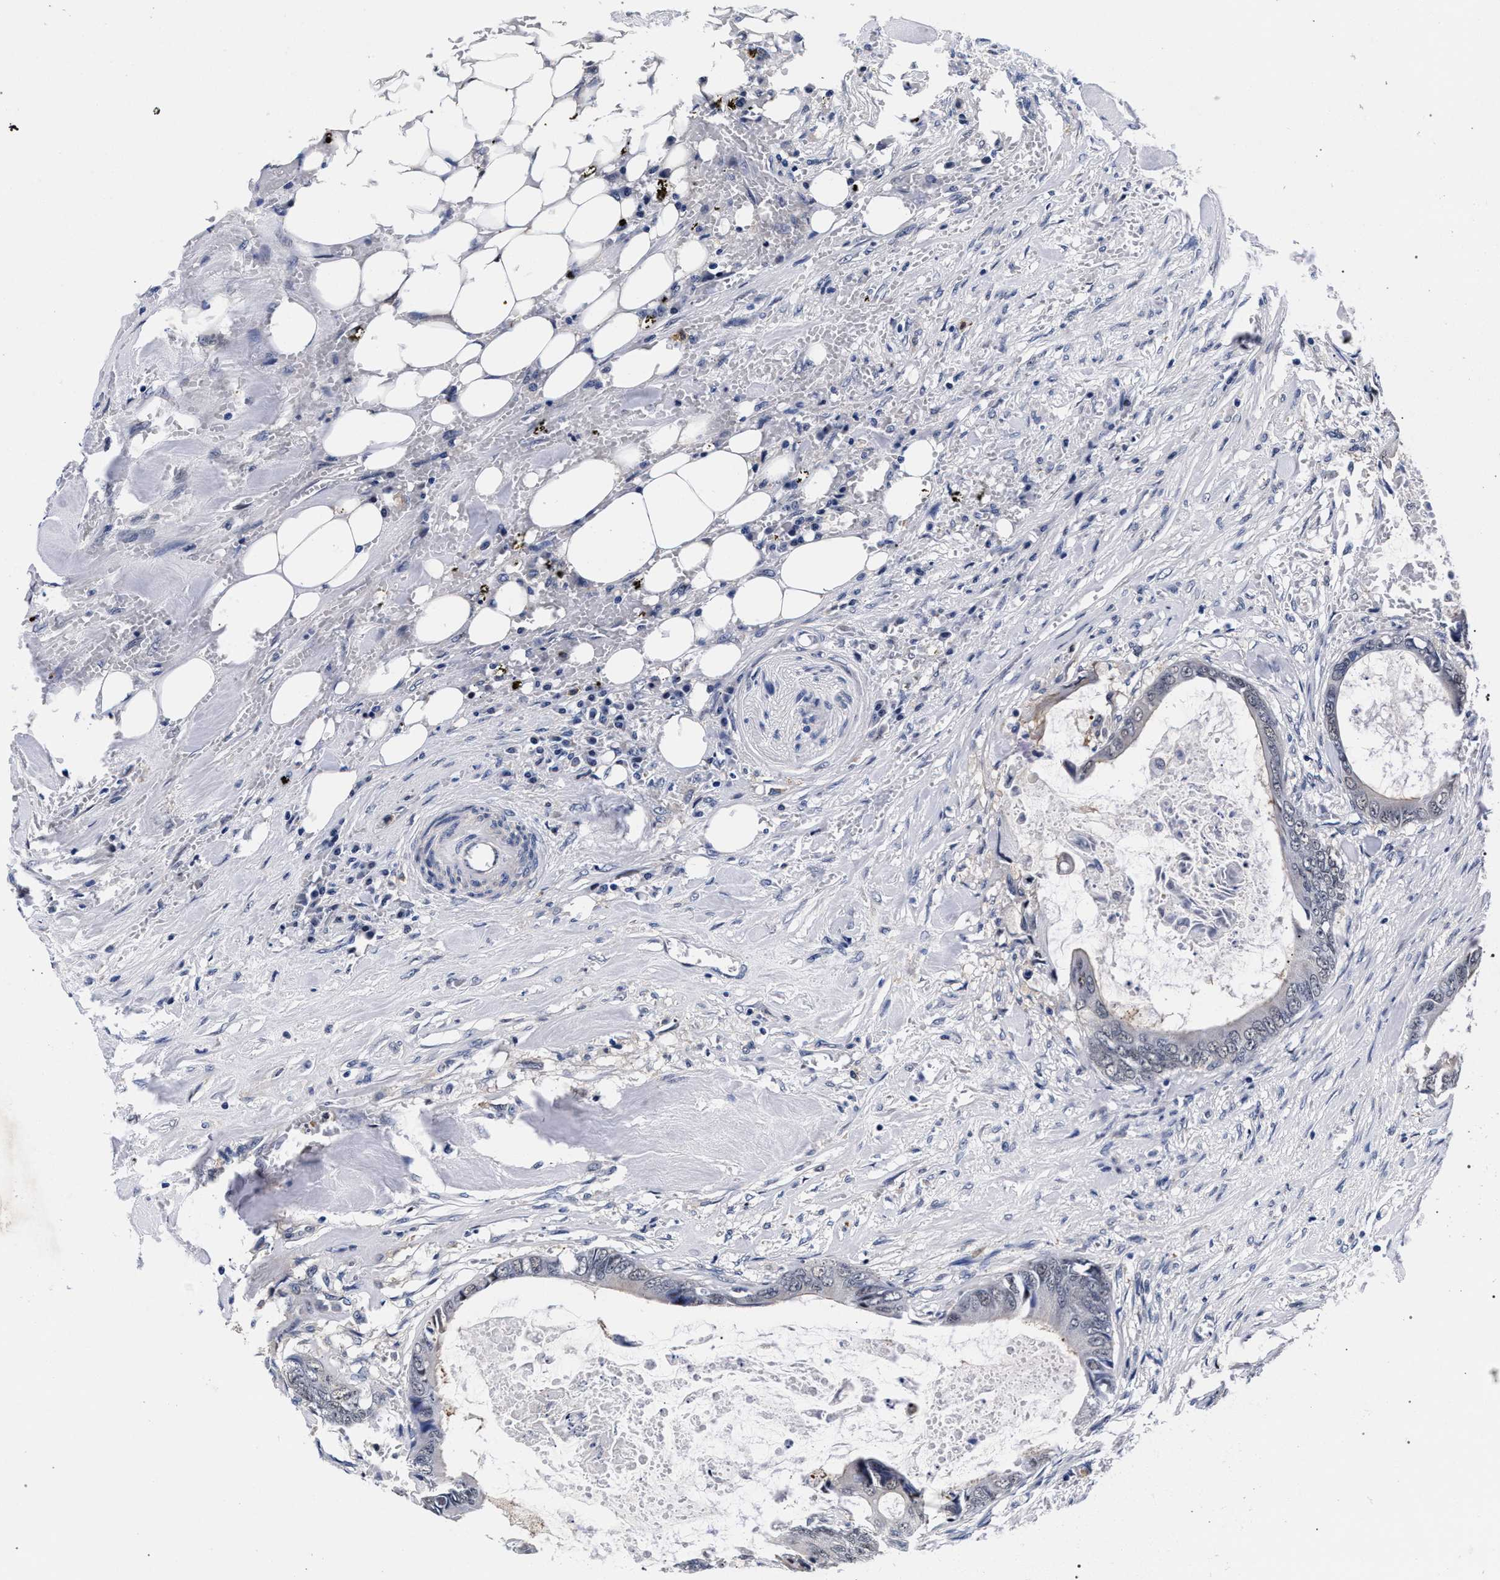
{"staining": {"intensity": "weak", "quantity": "<25%", "location": "nuclear"}, "tissue": "colorectal cancer", "cell_type": "Tumor cells", "image_type": "cancer", "snomed": [{"axis": "morphology", "description": "Normal tissue, NOS"}, {"axis": "morphology", "description": "Adenocarcinoma, NOS"}, {"axis": "topography", "description": "Rectum"}, {"axis": "topography", "description": "Peripheral nerve tissue"}], "caption": "An immunohistochemistry (IHC) image of colorectal cancer (adenocarcinoma) is shown. There is no staining in tumor cells of colorectal cancer (adenocarcinoma).", "gene": "ZNF462", "patient": {"sex": "female", "age": 77}}